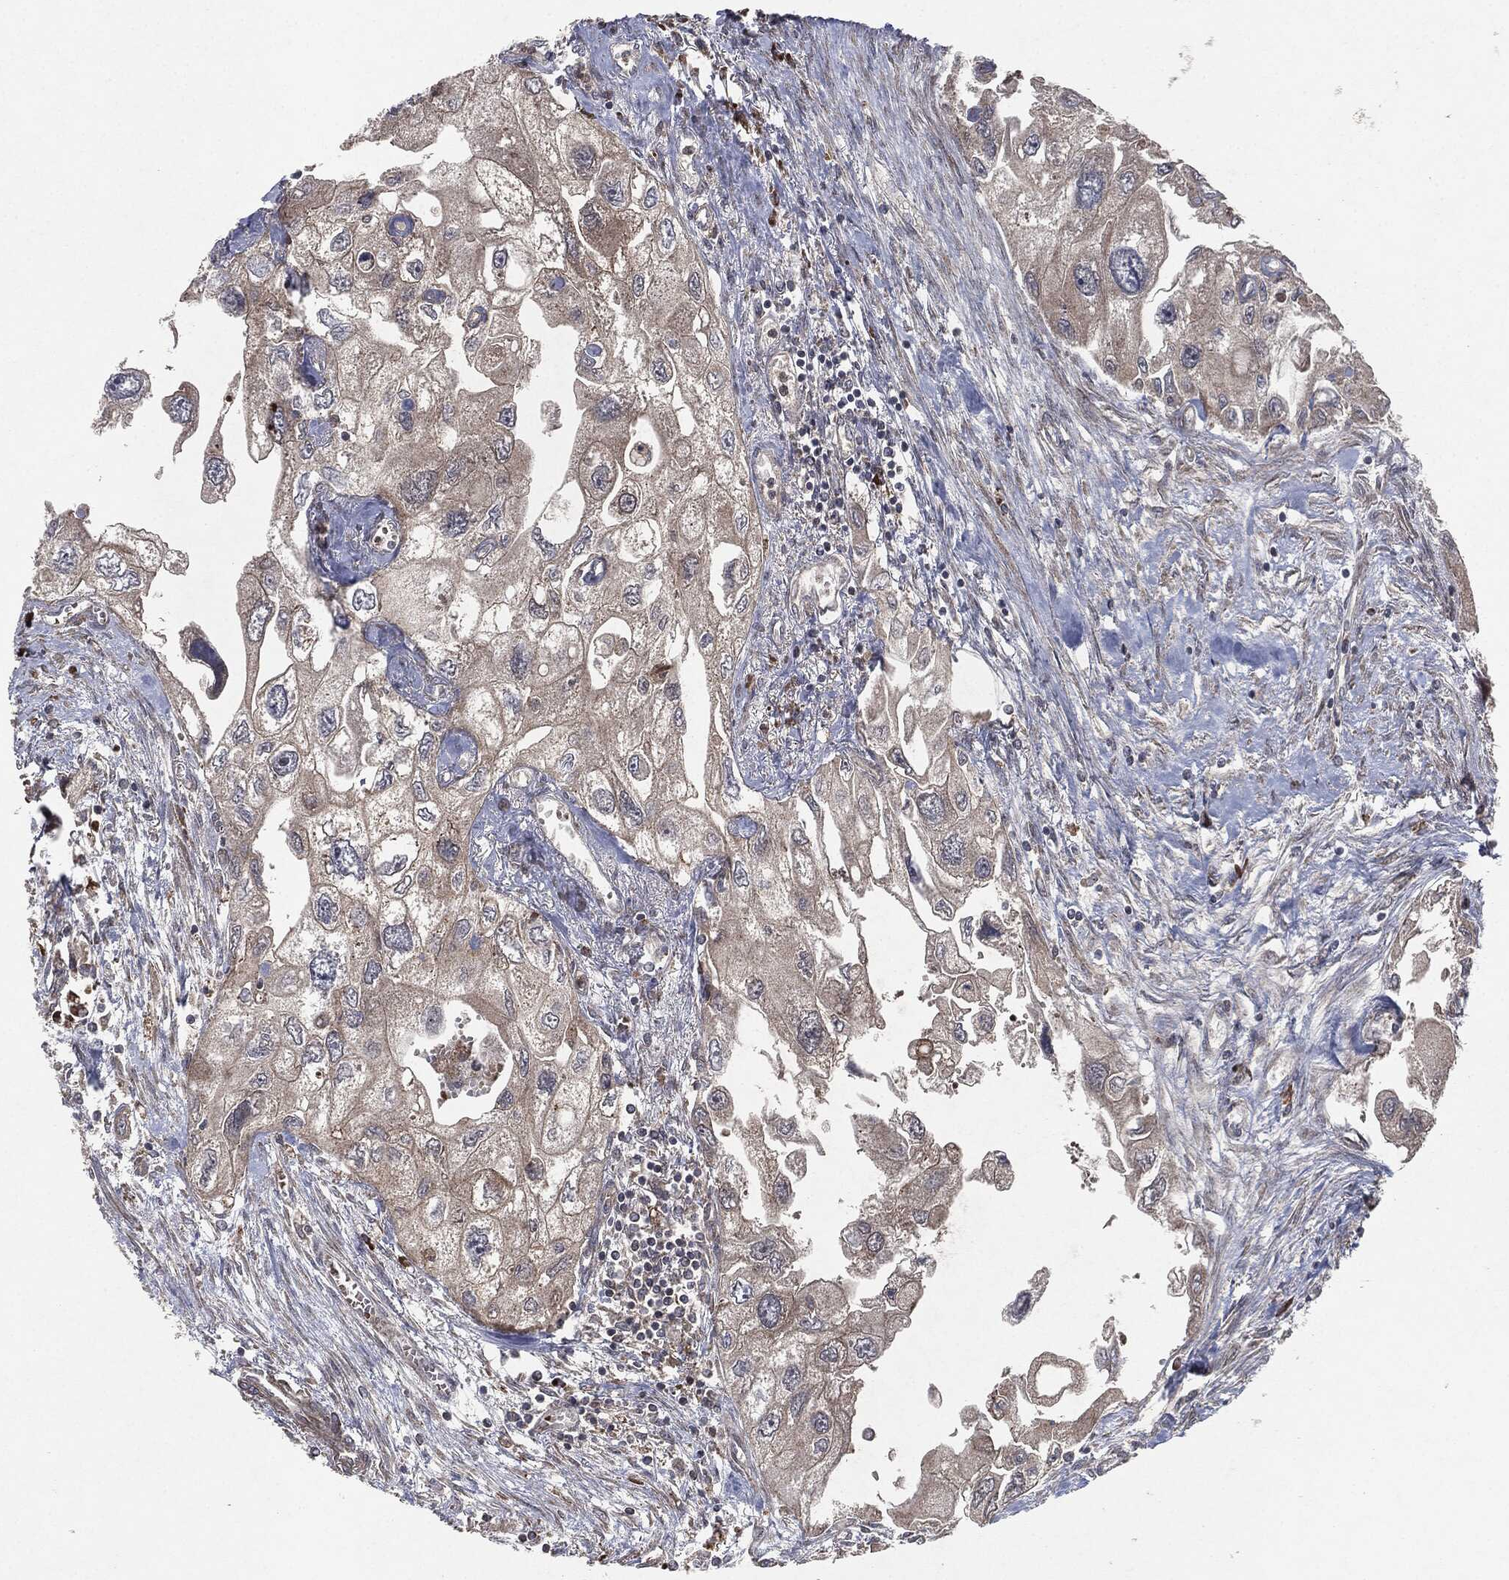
{"staining": {"intensity": "negative", "quantity": "none", "location": "none"}, "tissue": "urothelial cancer", "cell_type": "Tumor cells", "image_type": "cancer", "snomed": [{"axis": "morphology", "description": "Urothelial carcinoma, High grade"}, {"axis": "topography", "description": "Urinary bladder"}], "caption": "DAB immunohistochemical staining of urothelial cancer reveals no significant positivity in tumor cells.", "gene": "RAF1", "patient": {"sex": "male", "age": 59}}